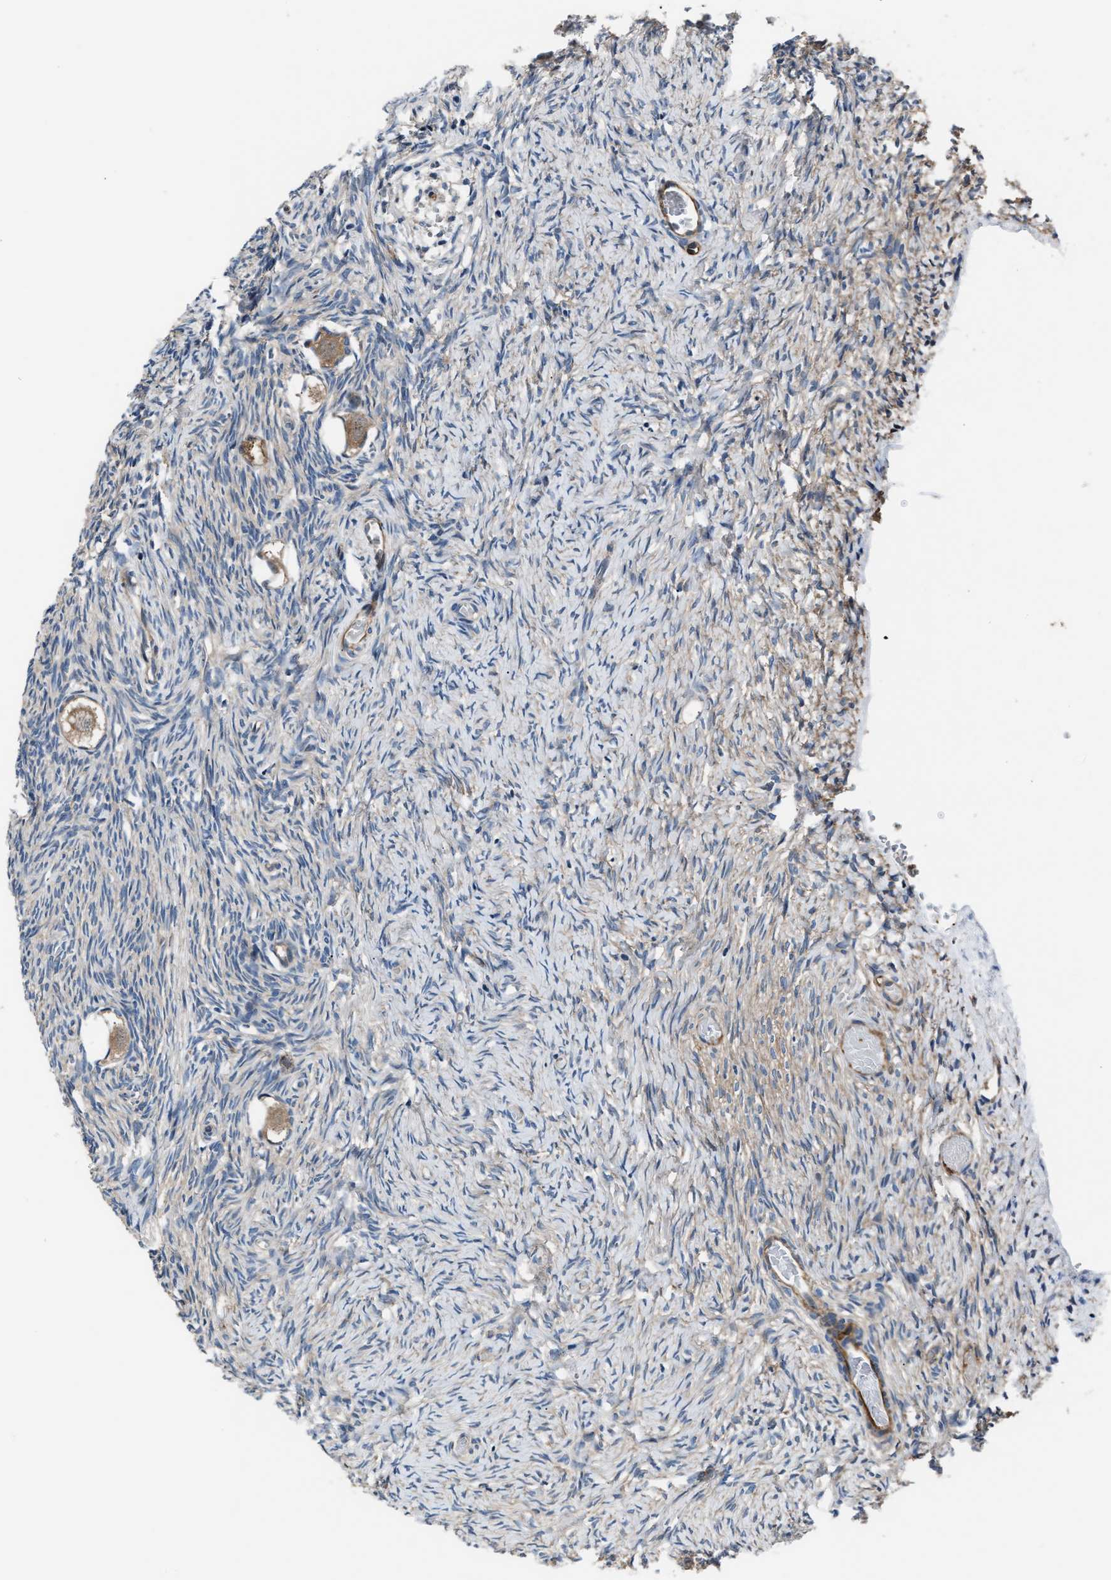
{"staining": {"intensity": "weak", "quantity": ">75%", "location": "cytoplasmic/membranous"}, "tissue": "ovary", "cell_type": "Follicle cells", "image_type": "normal", "snomed": [{"axis": "morphology", "description": "Normal tissue, NOS"}, {"axis": "topography", "description": "Ovary"}], "caption": "Immunohistochemistry (DAB) staining of normal ovary exhibits weak cytoplasmic/membranous protein staining in about >75% of follicle cells.", "gene": "MPDZ", "patient": {"sex": "female", "age": 27}}